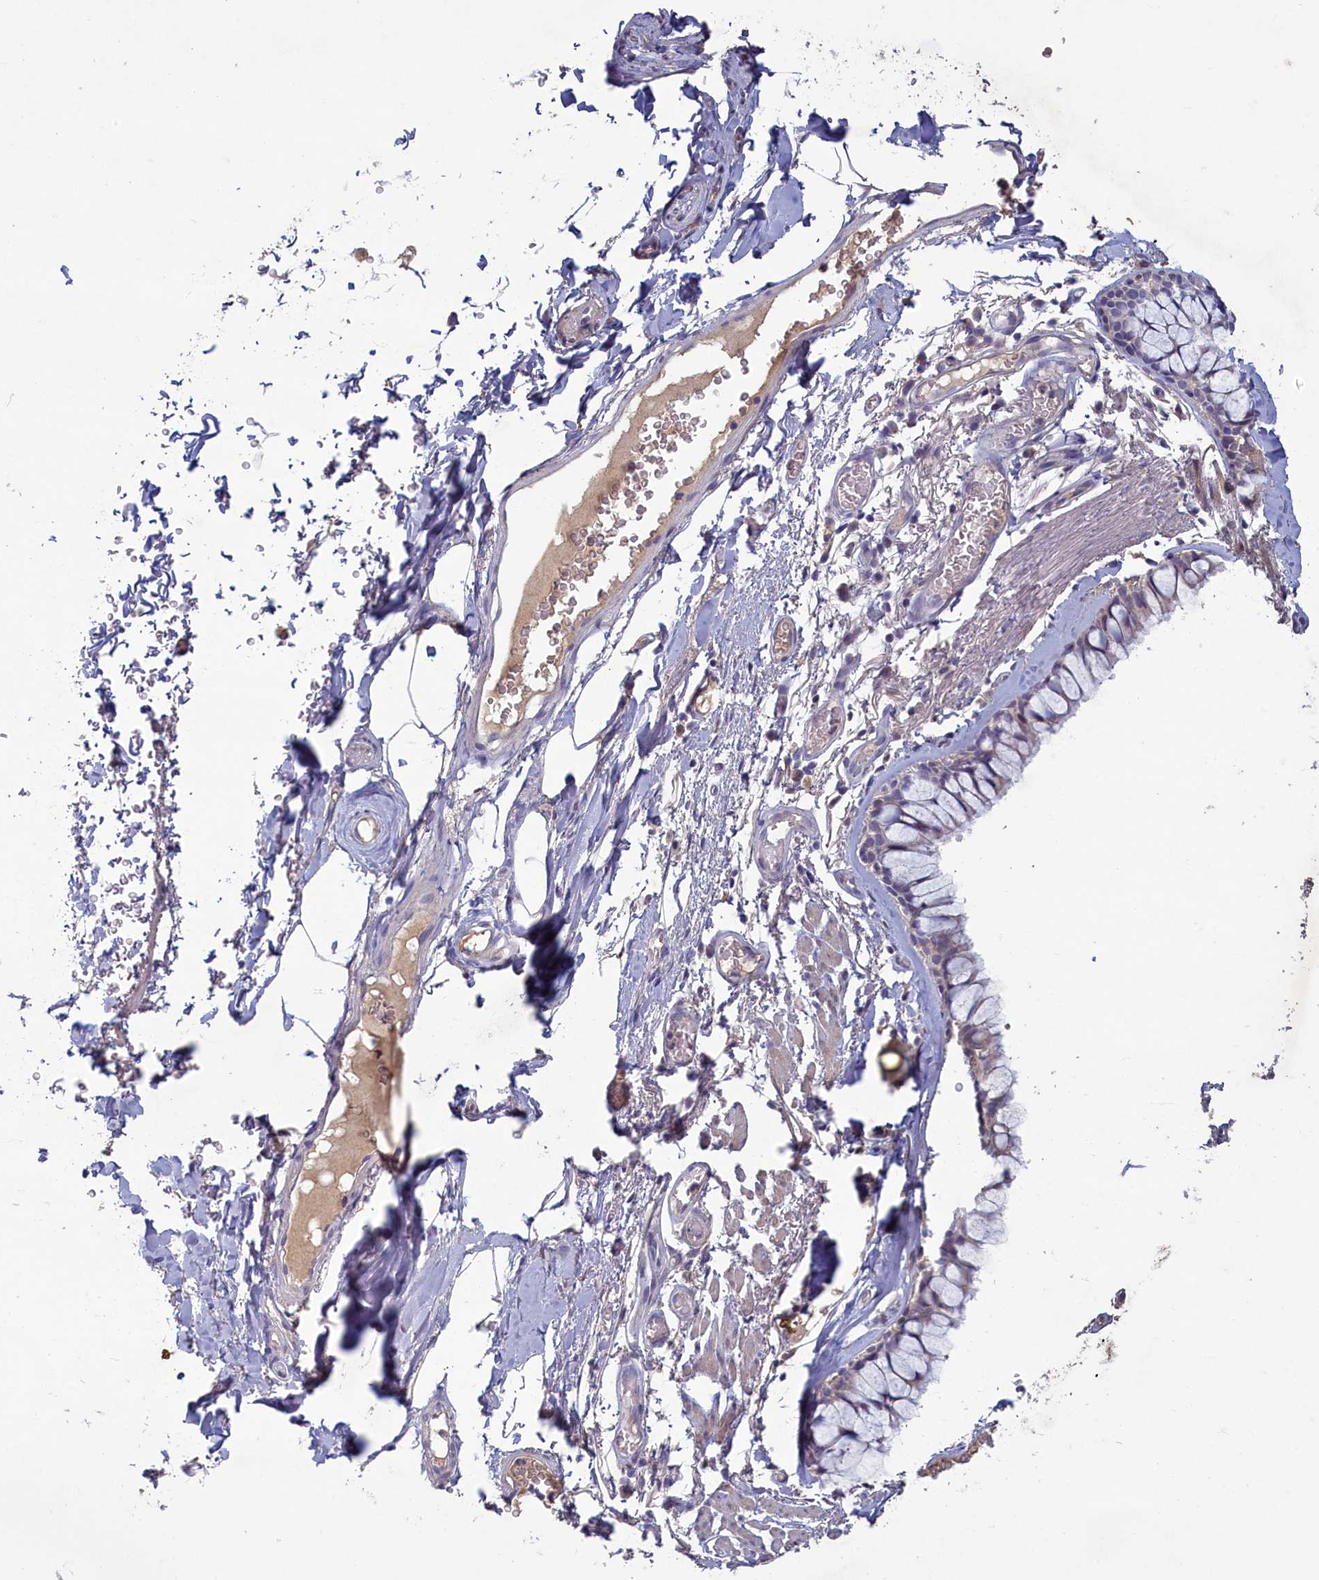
{"staining": {"intensity": "weak", "quantity": "<25%", "location": "cytoplasmic/membranous,nuclear"}, "tissue": "bronchus", "cell_type": "Respiratory epithelial cells", "image_type": "normal", "snomed": [{"axis": "morphology", "description": "Normal tissue, NOS"}, {"axis": "topography", "description": "Bronchus"}], "caption": "An IHC image of normal bronchus is shown. There is no staining in respiratory epithelial cells of bronchus. (DAB IHC, high magnification).", "gene": "ATF7IP2", "patient": {"sex": "male", "age": 65}}